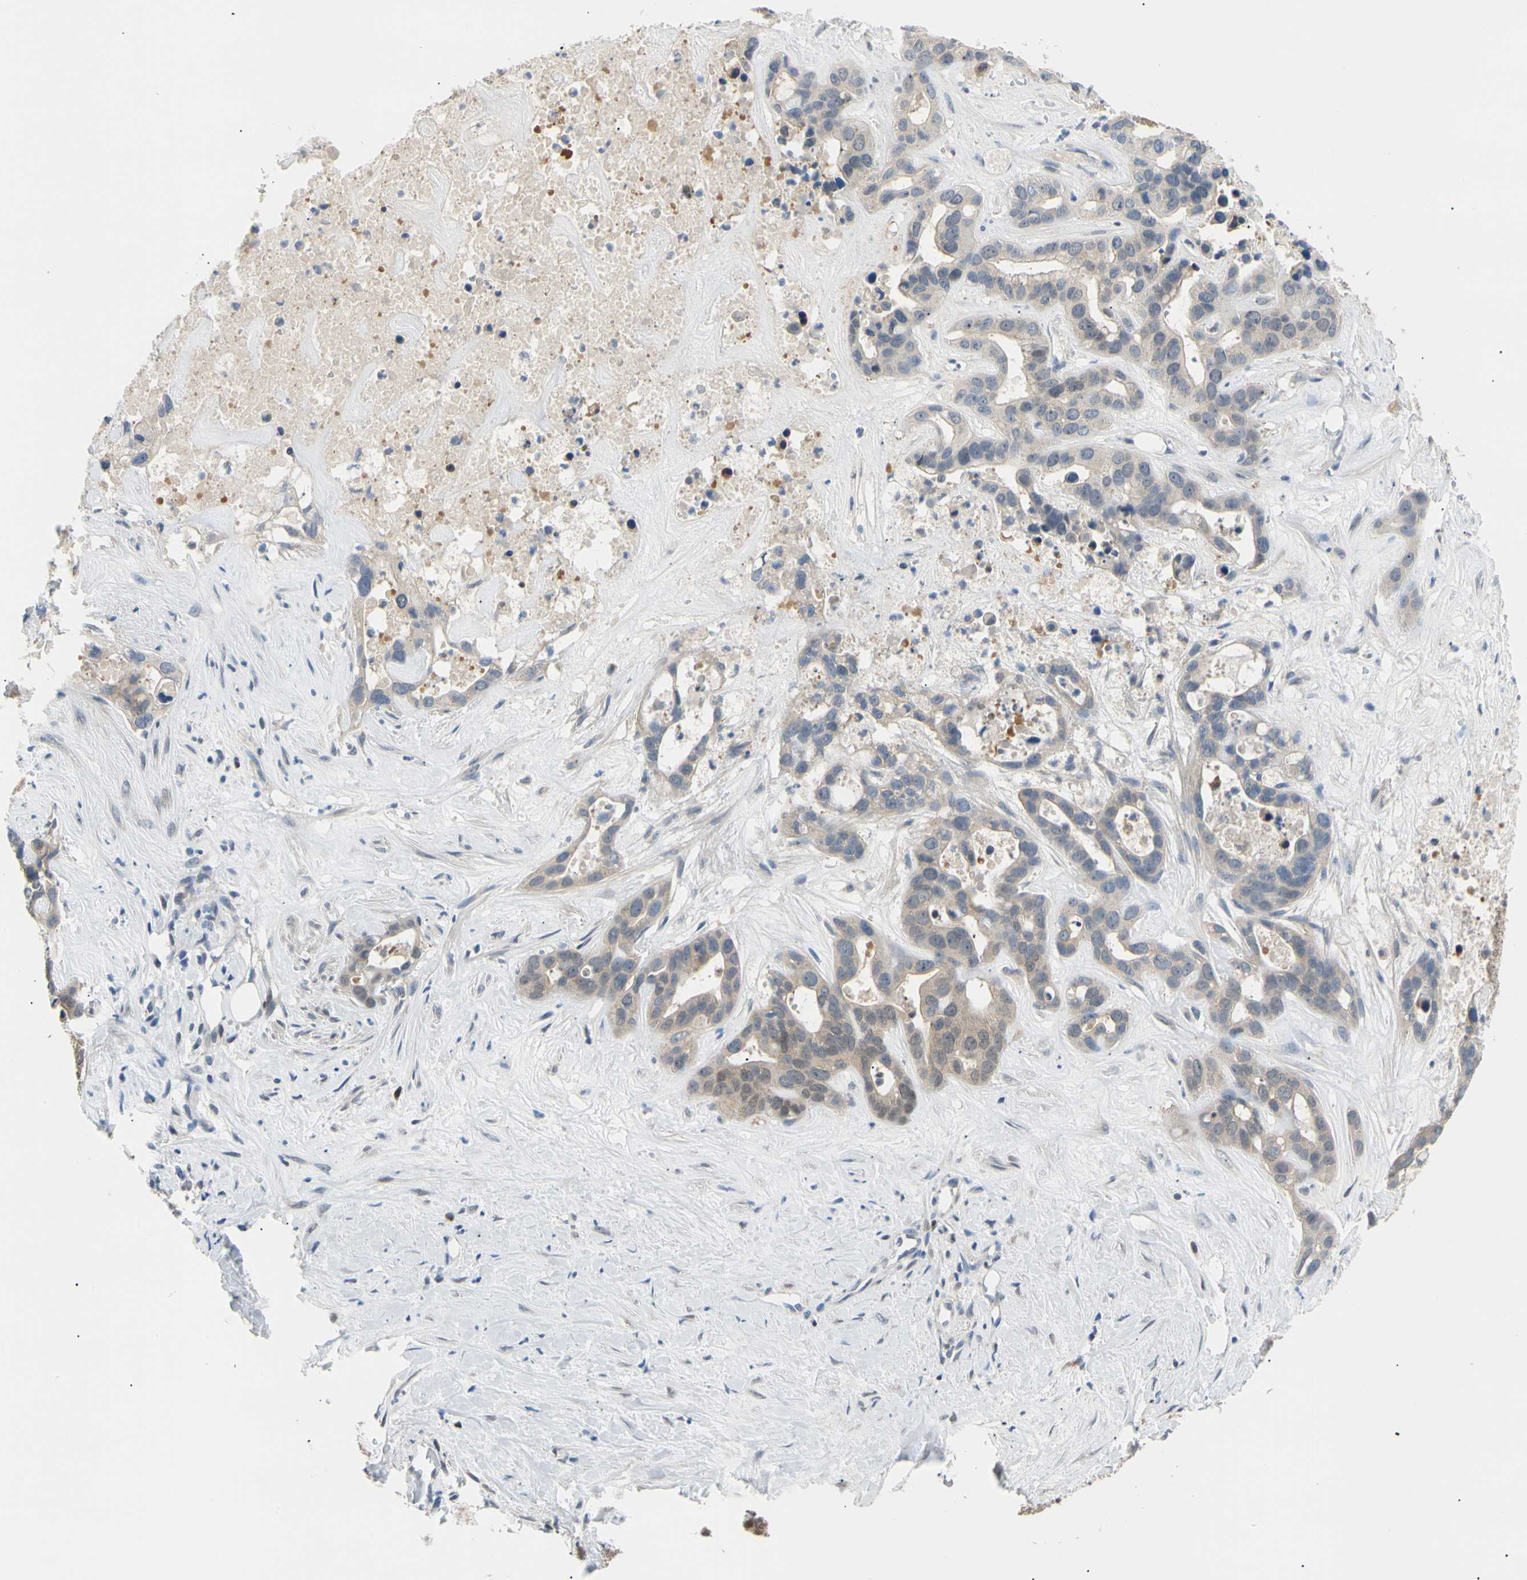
{"staining": {"intensity": "weak", "quantity": "25%-75%", "location": "cytoplasmic/membranous"}, "tissue": "liver cancer", "cell_type": "Tumor cells", "image_type": "cancer", "snomed": [{"axis": "morphology", "description": "Cholangiocarcinoma"}, {"axis": "topography", "description": "Liver"}], "caption": "Weak cytoplasmic/membranous staining for a protein is appreciated in approximately 25%-75% of tumor cells of cholangiocarcinoma (liver) using IHC.", "gene": "SEC23B", "patient": {"sex": "female", "age": 65}}